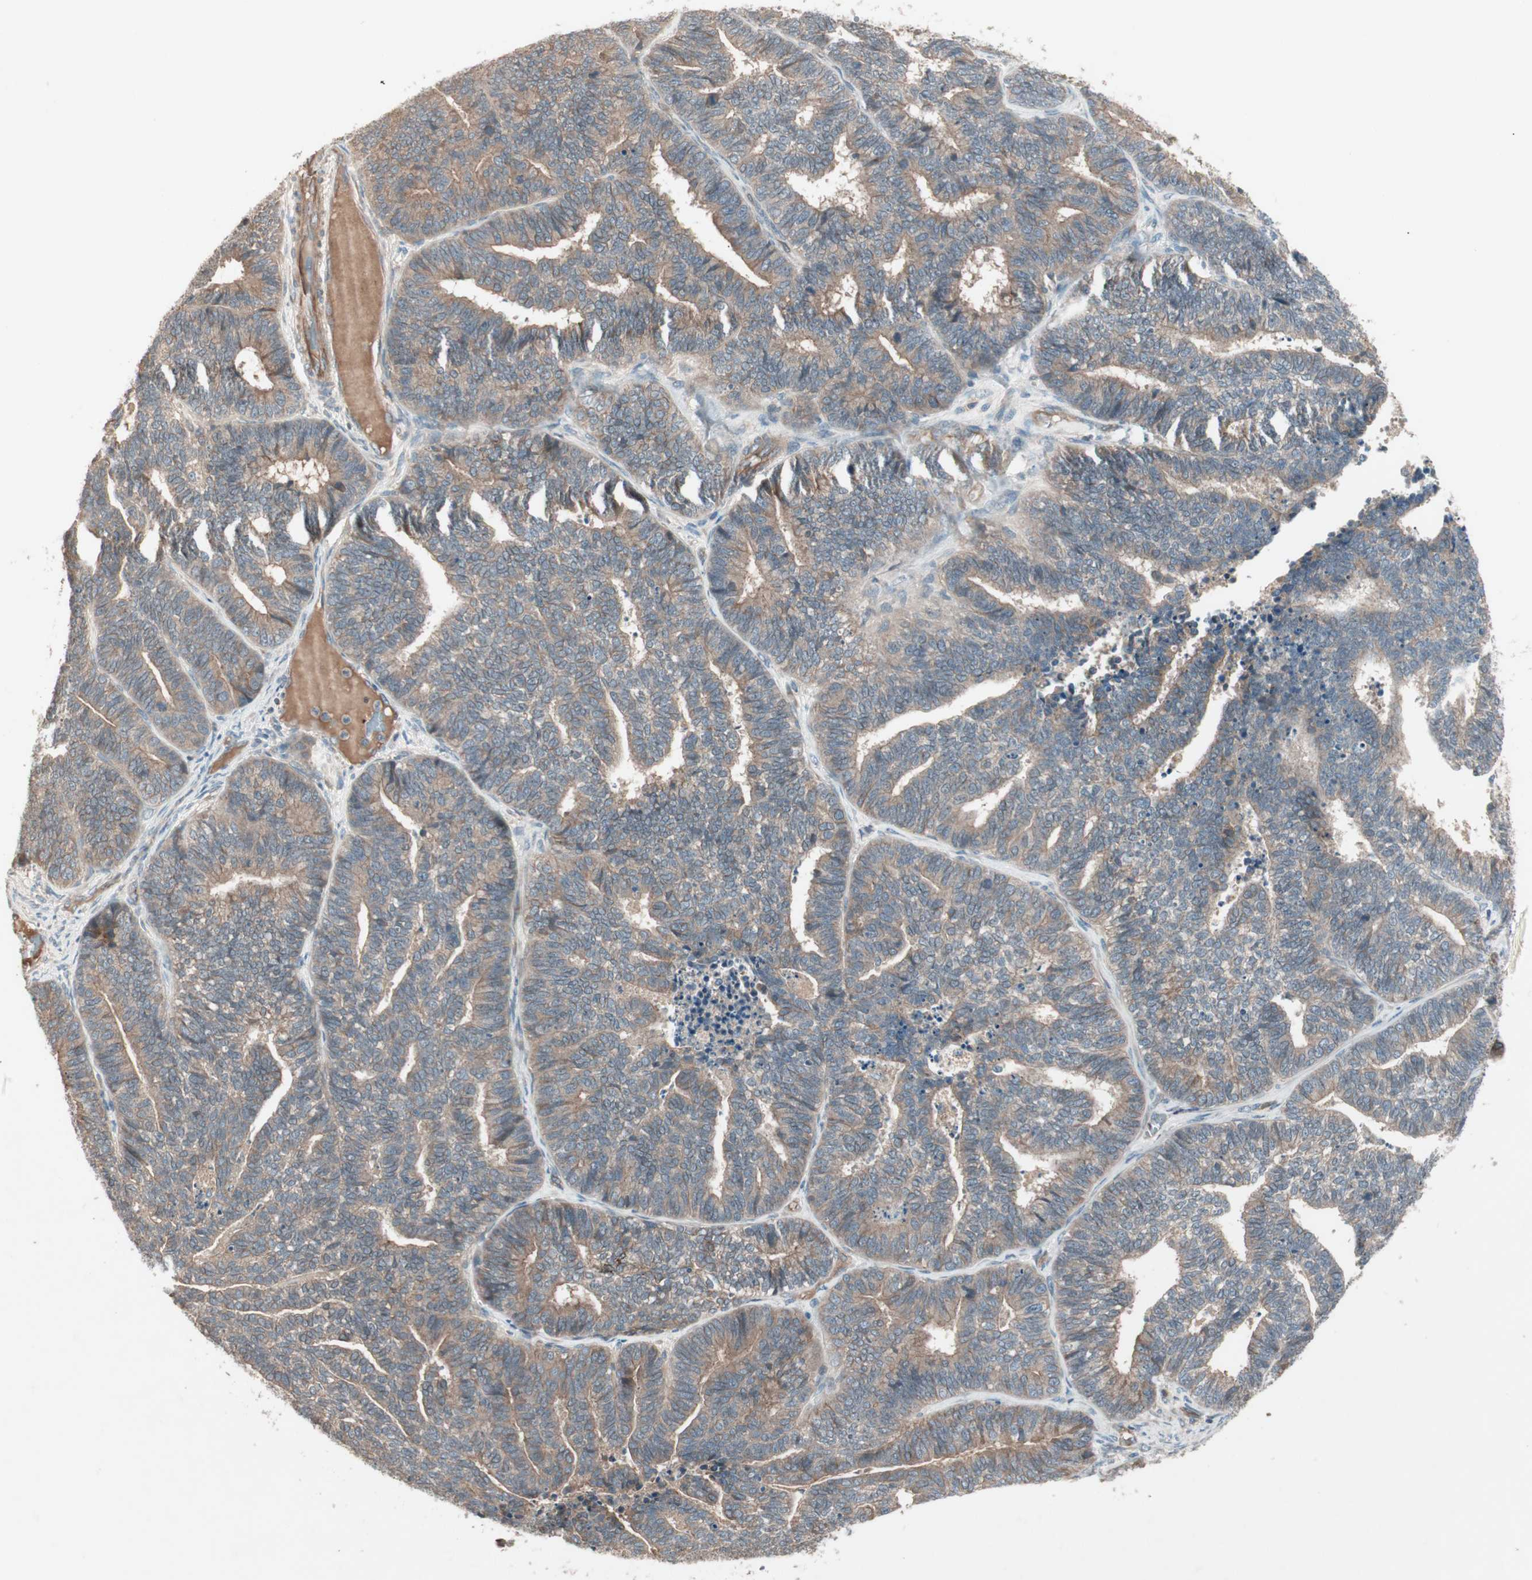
{"staining": {"intensity": "moderate", "quantity": ">75%", "location": "cytoplasmic/membranous"}, "tissue": "endometrial cancer", "cell_type": "Tumor cells", "image_type": "cancer", "snomed": [{"axis": "morphology", "description": "Adenocarcinoma, NOS"}, {"axis": "topography", "description": "Endometrium"}], "caption": "Human adenocarcinoma (endometrial) stained for a protein (brown) demonstrates moderate cytoplasmic/membranous positive positivity in approximately >75% of tumor cells.", "gene": "TFPI", "patient": {"sex": "female", "age": 70}}